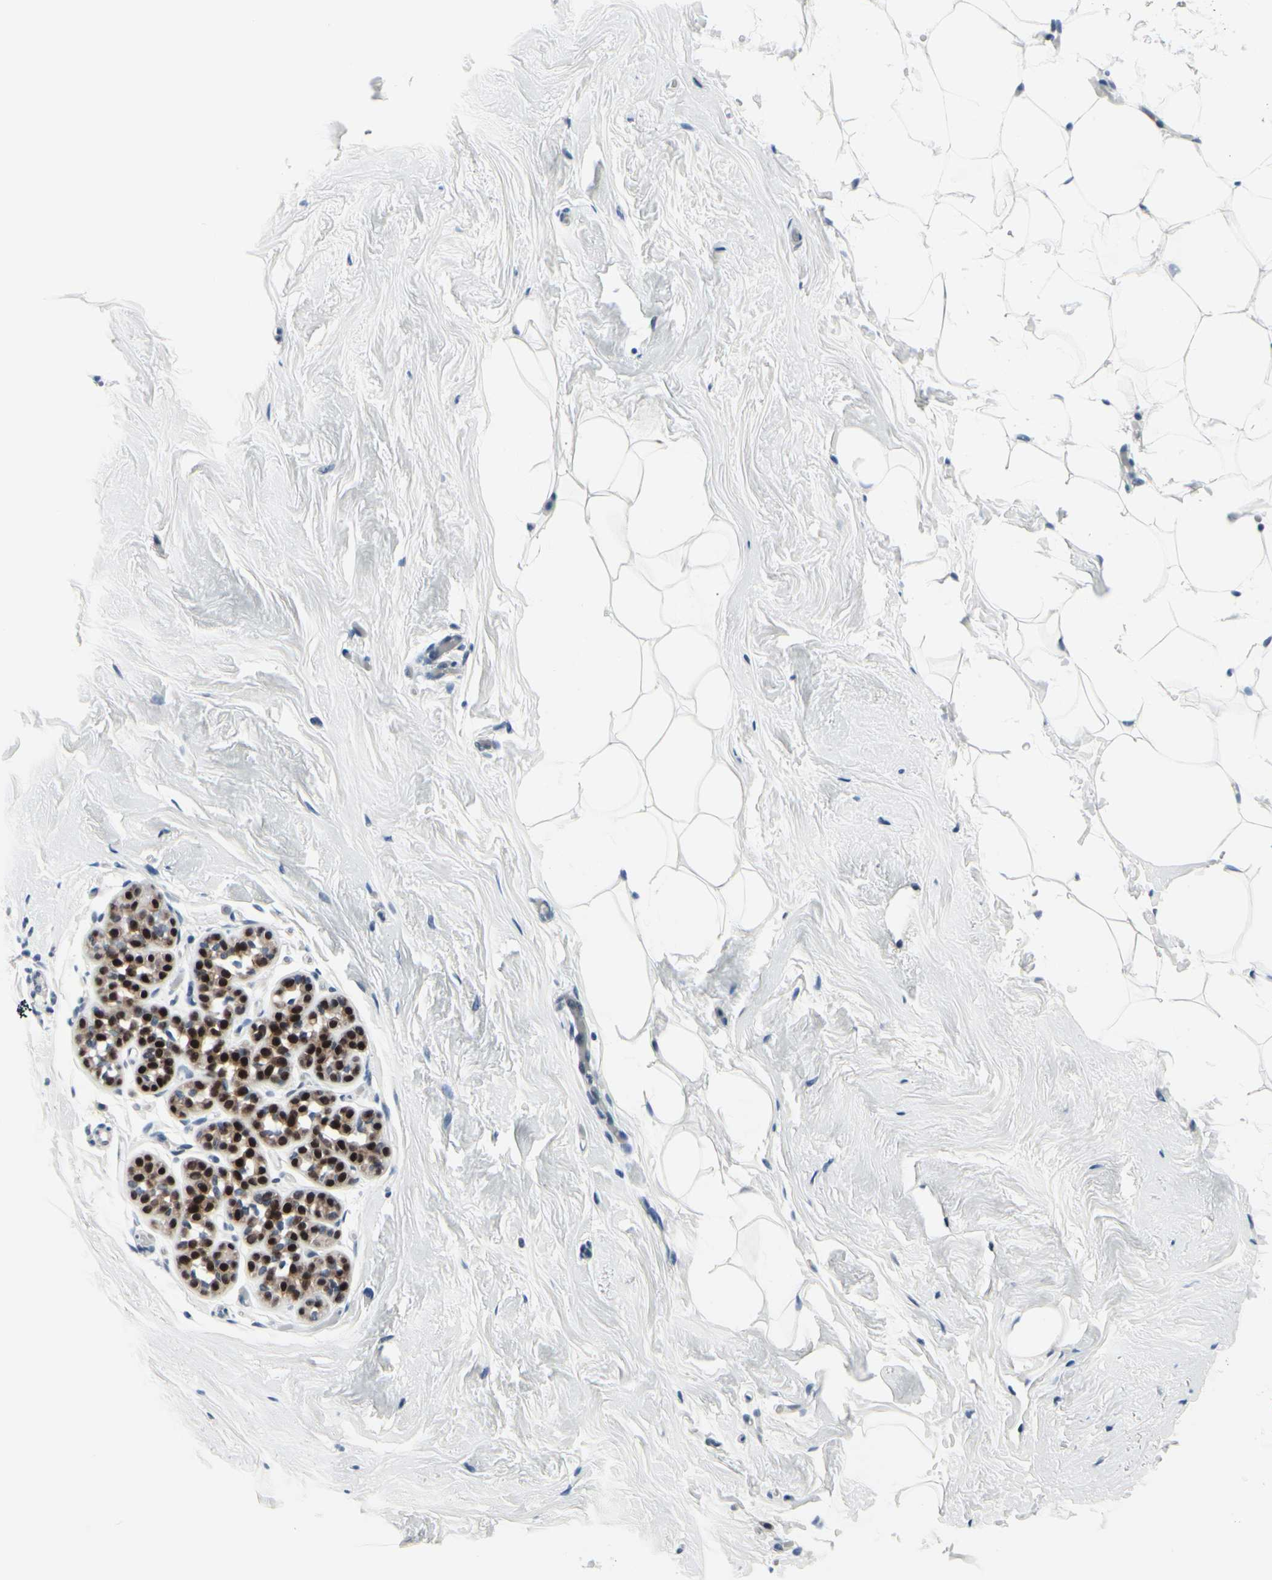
{"staining": {"intensity": "negative", "quantity": "none", "location": "none"}, "tissue": "breast", "cell_type": "Adipocytes", "image_type": "normal", "snomed": [{"axis": "morphology", "description": "Normal tissue, NOS"}, {"axis": "topography", "description": "Breast"}], "caption": "Human breast stained for a protein using immunohistochemistry (IHC) demonstrates no expression in adipocytes.", "gene": "TXN", "patient": {"sex": "female", "age": 75}}